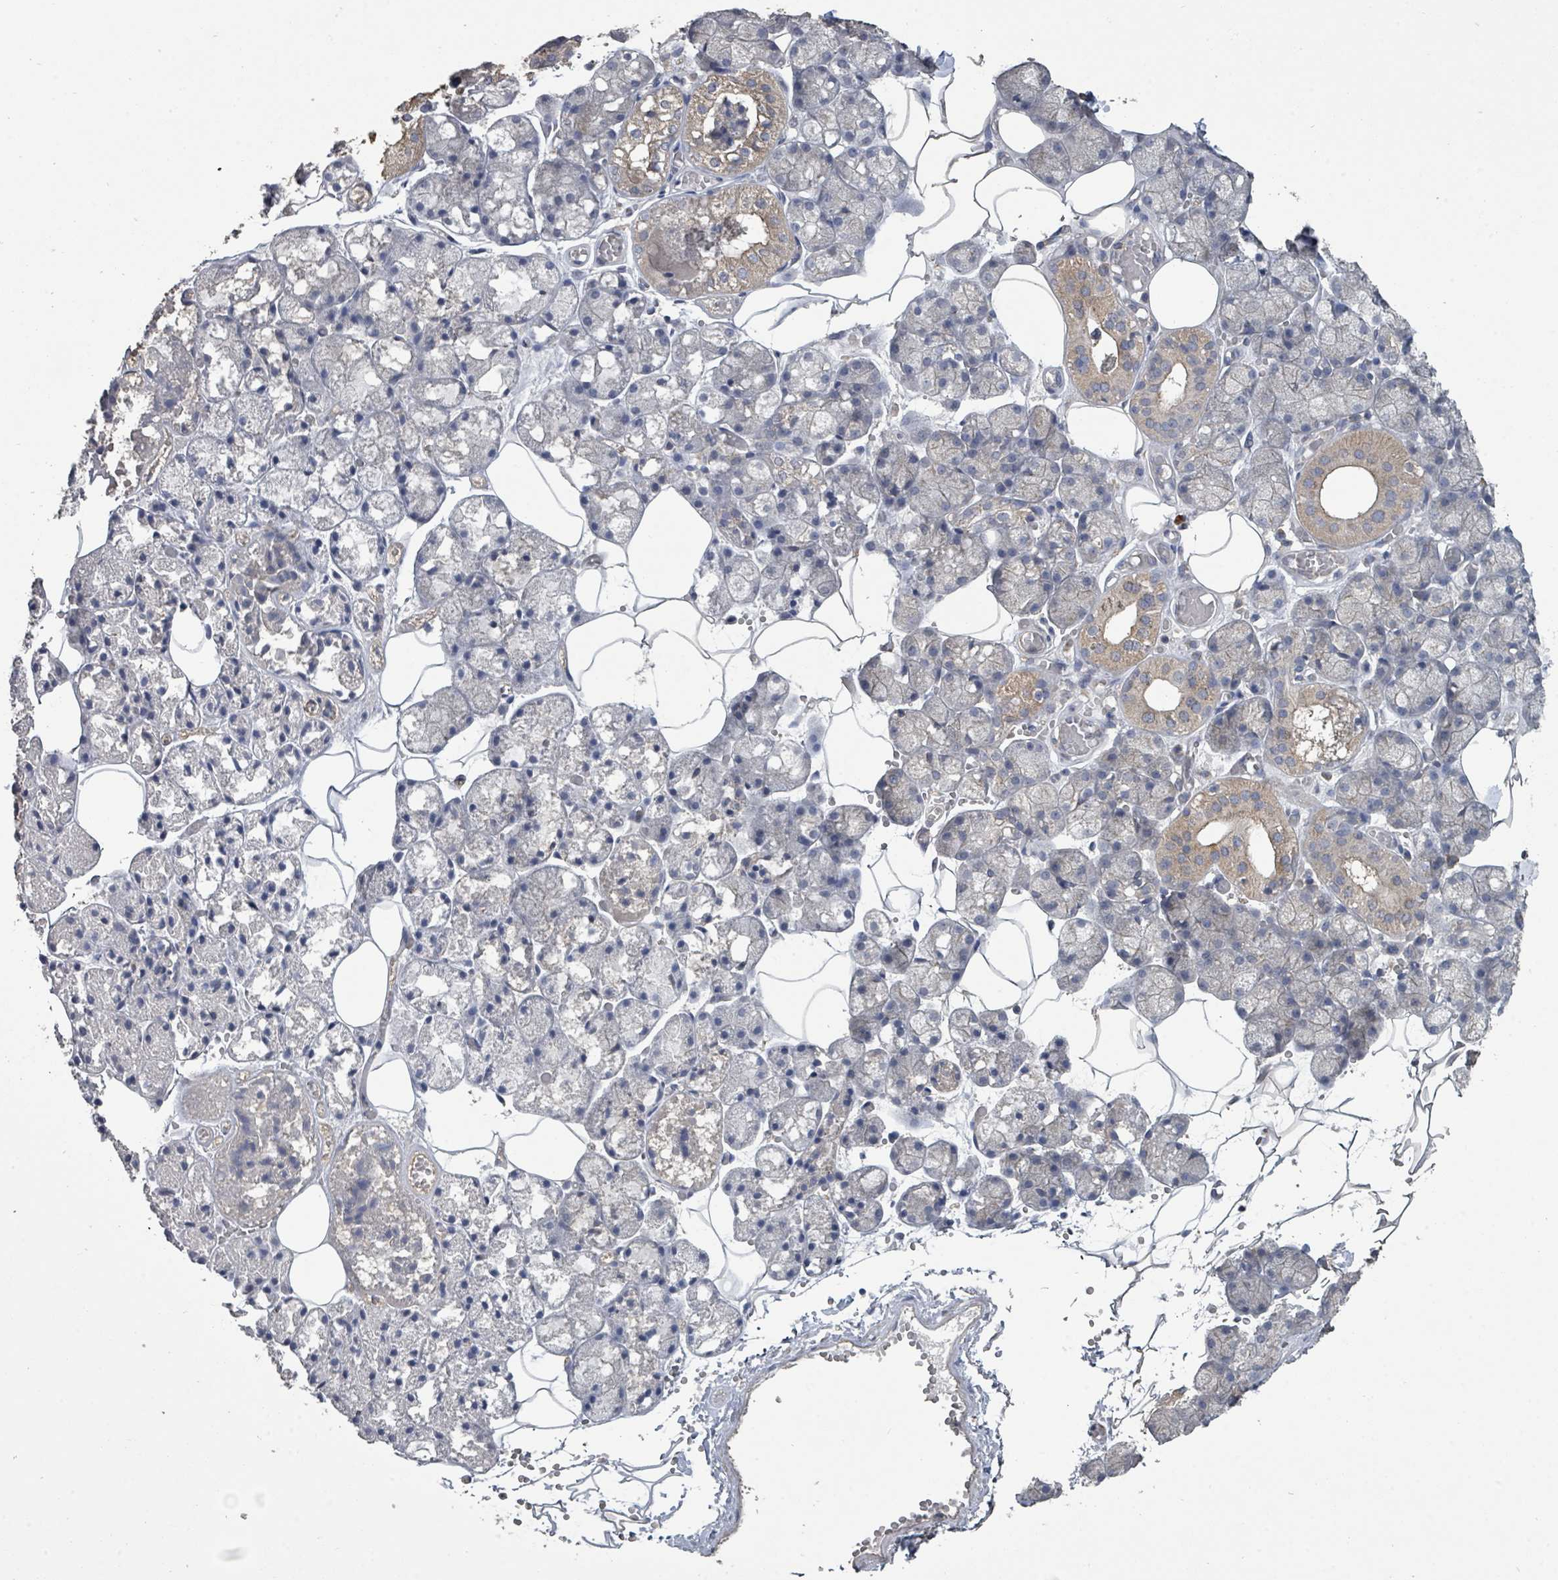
{"staining": {"intensity": "moderate", "quantity": "25%-75%", "location": "cytoplasmic/membranous"}, "tissue": "salivary gland", "cell_type": "Glandular cells", "image_type": "normal", "snomed": [{"axis": "morphology", "description": "Normal tissue, NOS"}, {"axis": "topography", "description": "Salivary gland"}], "caption": "Protein staining of normal salivary gland displays moderate cytoplasmic/membranous staining in about 25%-75% of glandular cells.", "gene": "SLC9A7", "patient": {"sex": "male", "age": 62}}